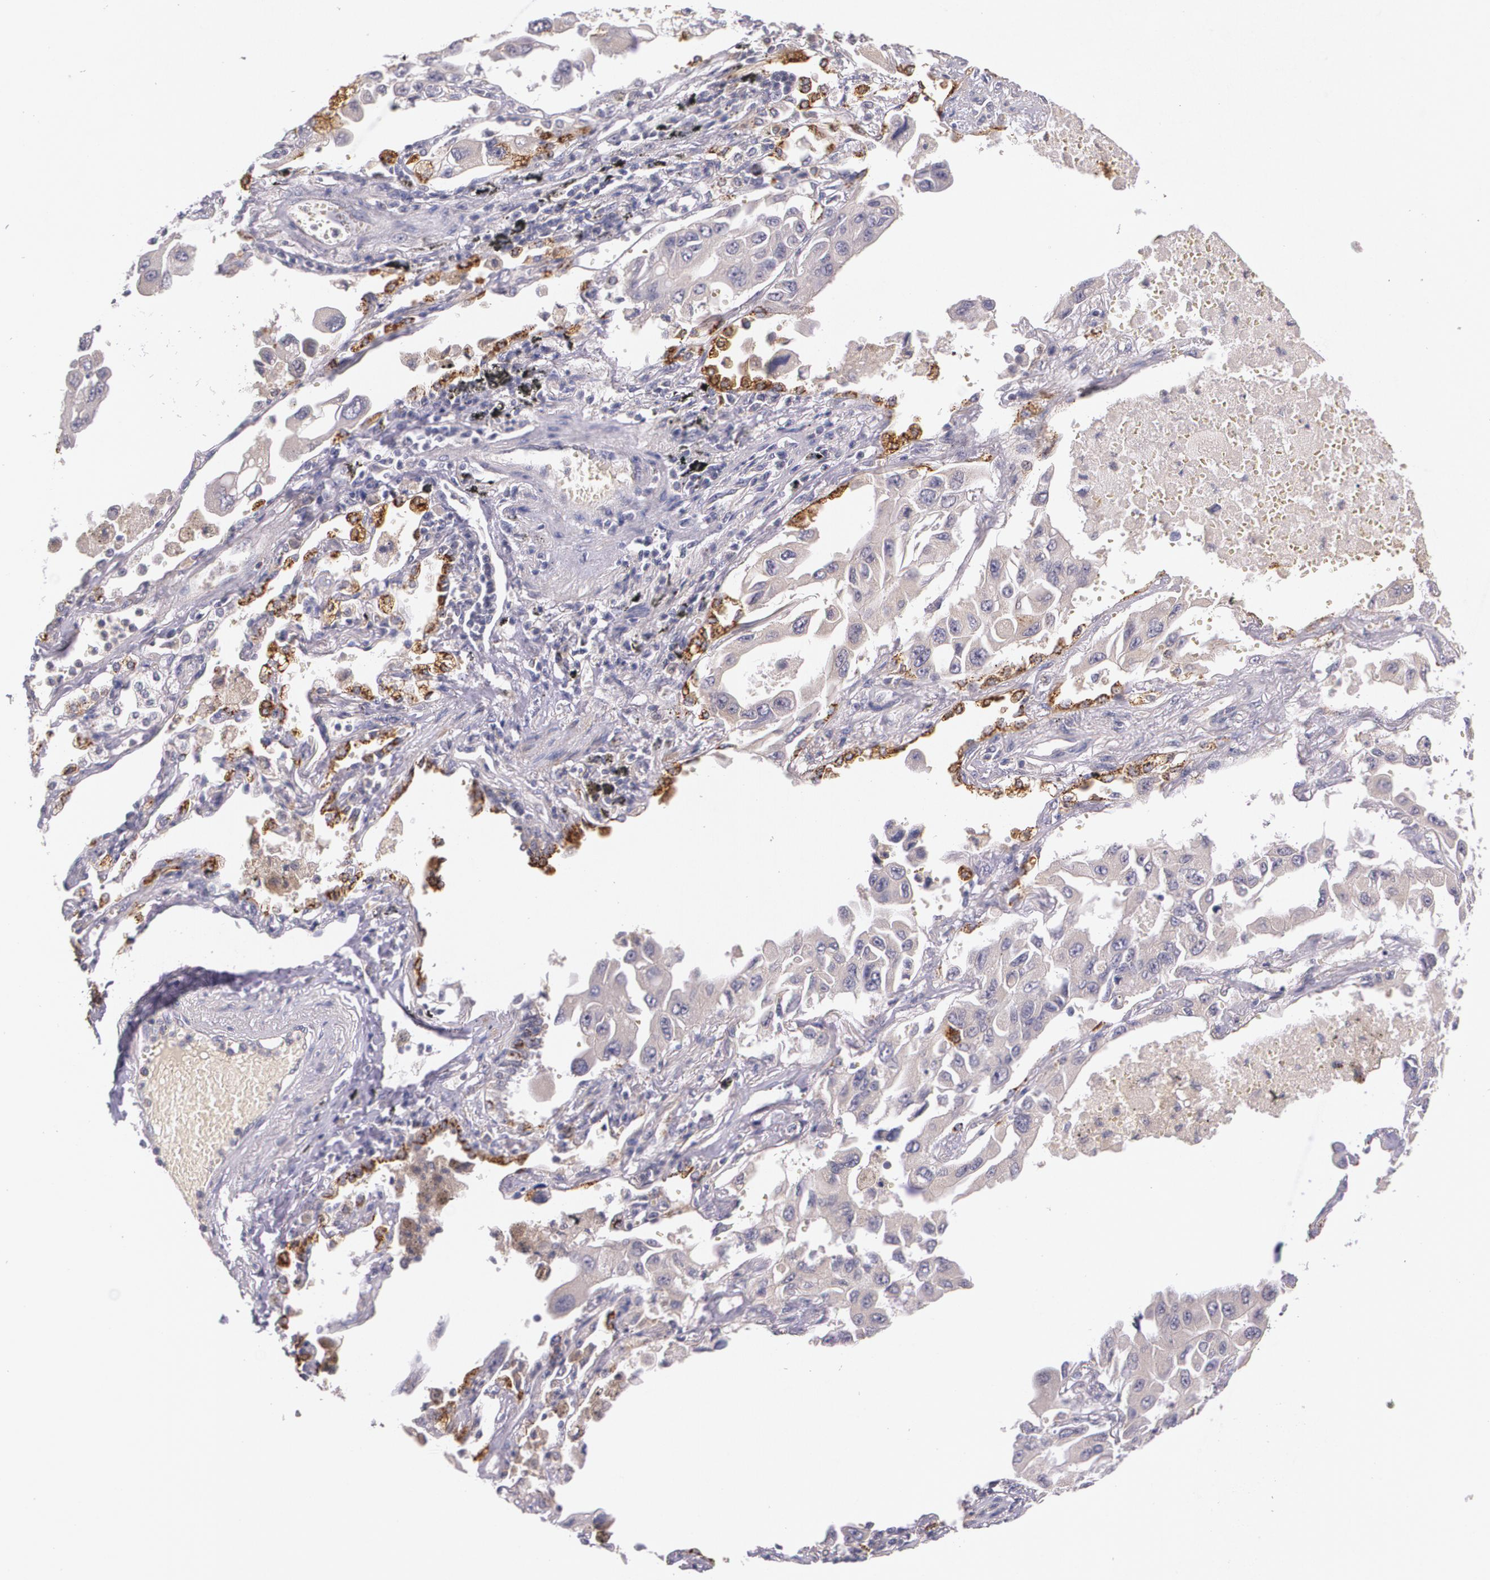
{"staining": {"intensity": "weak", "quantity": ">75%", "location": "cytoplasmic/membranous"}, "tissue": "lung cancer", "cell_type": "Tumor cells", "image_type": "cancer", "snomed": [{"axis": "morphology", "description": "Adenocarcinoma, NOS"}, {"axis": "topography", "description": "Lung"}], "caption": "This is an image of IHC staining of lung cancer (adenocarcinoma), which shows weak expression in the cytoplasmic/membranous of tumor cells.", "gene": "TM4SF1", "patient": {"sex": "male", "age": 64}}